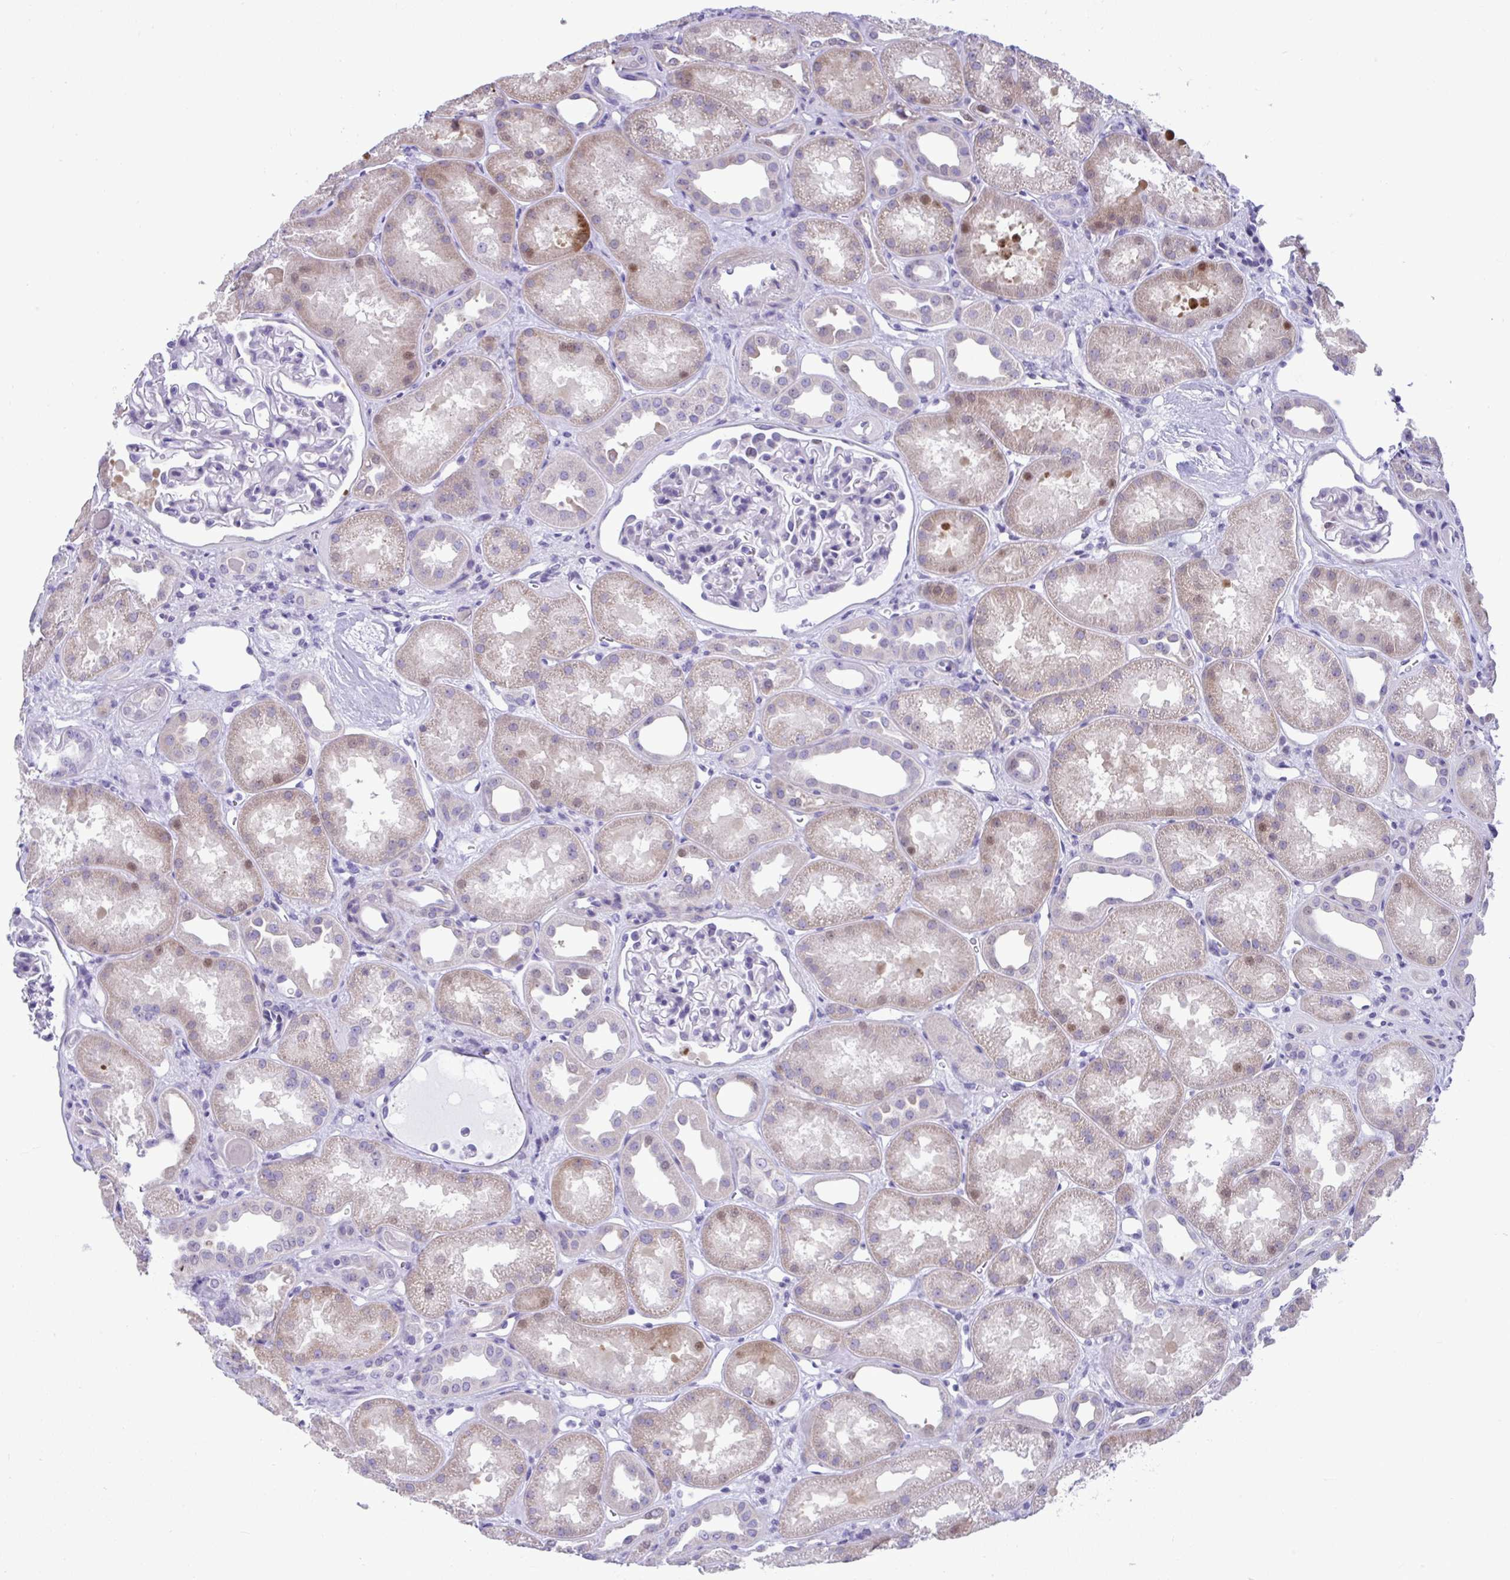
{"staining": {"intensity": "negative", "quantity": "none", "location": "none"}, "tissue": "kidney", "cell_type": "Cells in glomeruli", "image_type": "normal", "snomed": [{"axis": "morphology", "description": "Normal tissue, NOS"}, {"axis": "topography", "description": "Kidney"}], "caption": "The immunohistochemistry histopathology image has no significant staining in cells in glomeruli of kidney.", "gene": "ISL1", "patient": {"sex": "male", "age": 61}}